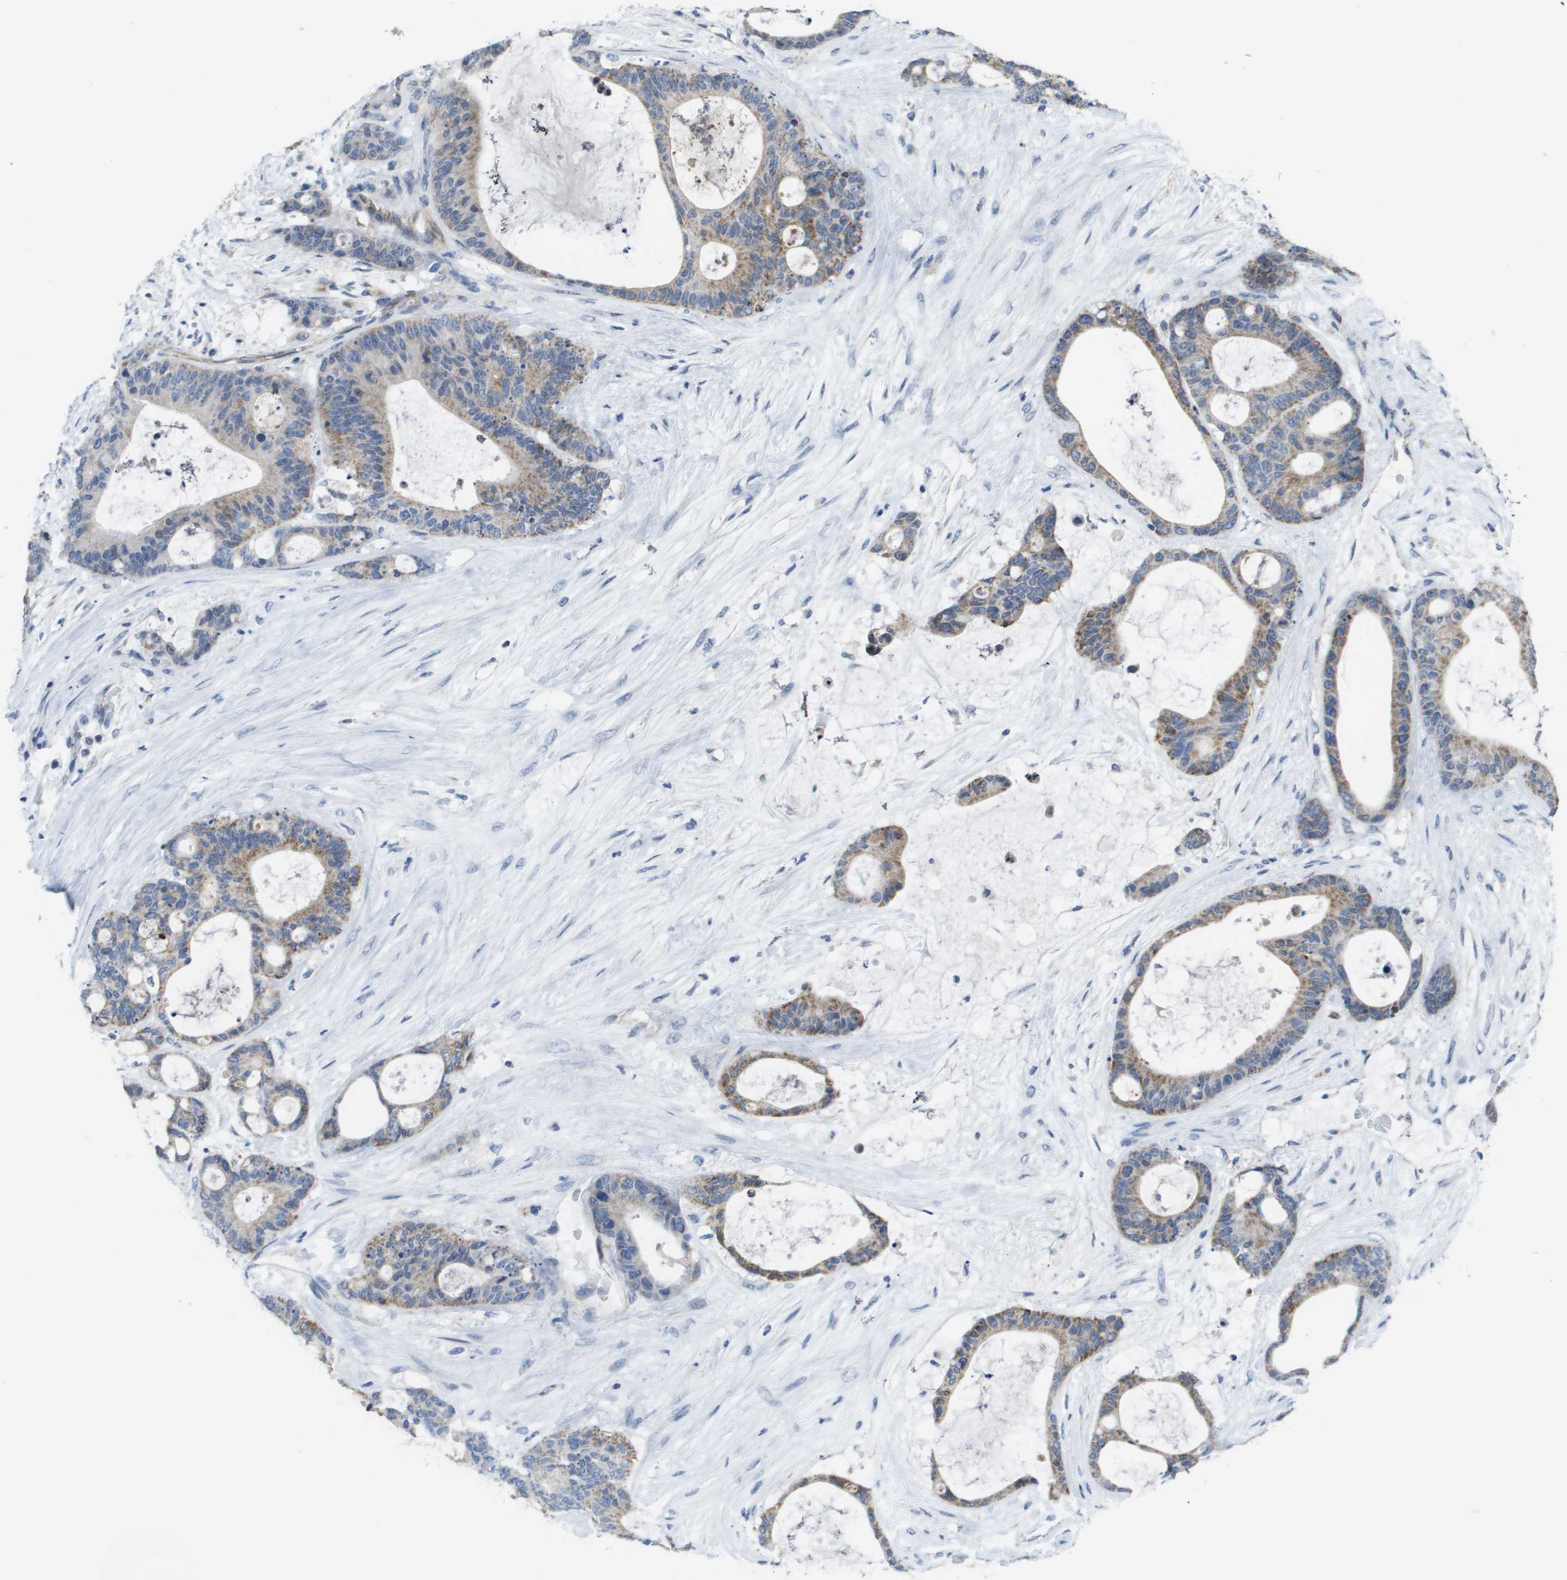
{"staining": {"intensity": "moderate", "quantity": "25%-75%", "location": "cytoplasmic/membranous"}, "tissue": "liver cancer", "cell_type": "Tumor cells", "image_type": "cancer", "snomed": [{"axis": "morphology", "description": "Cholangiocarcinoma"}, {"axis": "topography", "description": "Liver"}], "caption": "A photomicrograph showing moderate cytoplasmic/membranous expression in approximately 25%-75% of tumor cells in liver cancer, as visualized by brown immunohistochemical staining.", "gene": "TMEM223", "patient": {"sex": "female", "age": 73}}